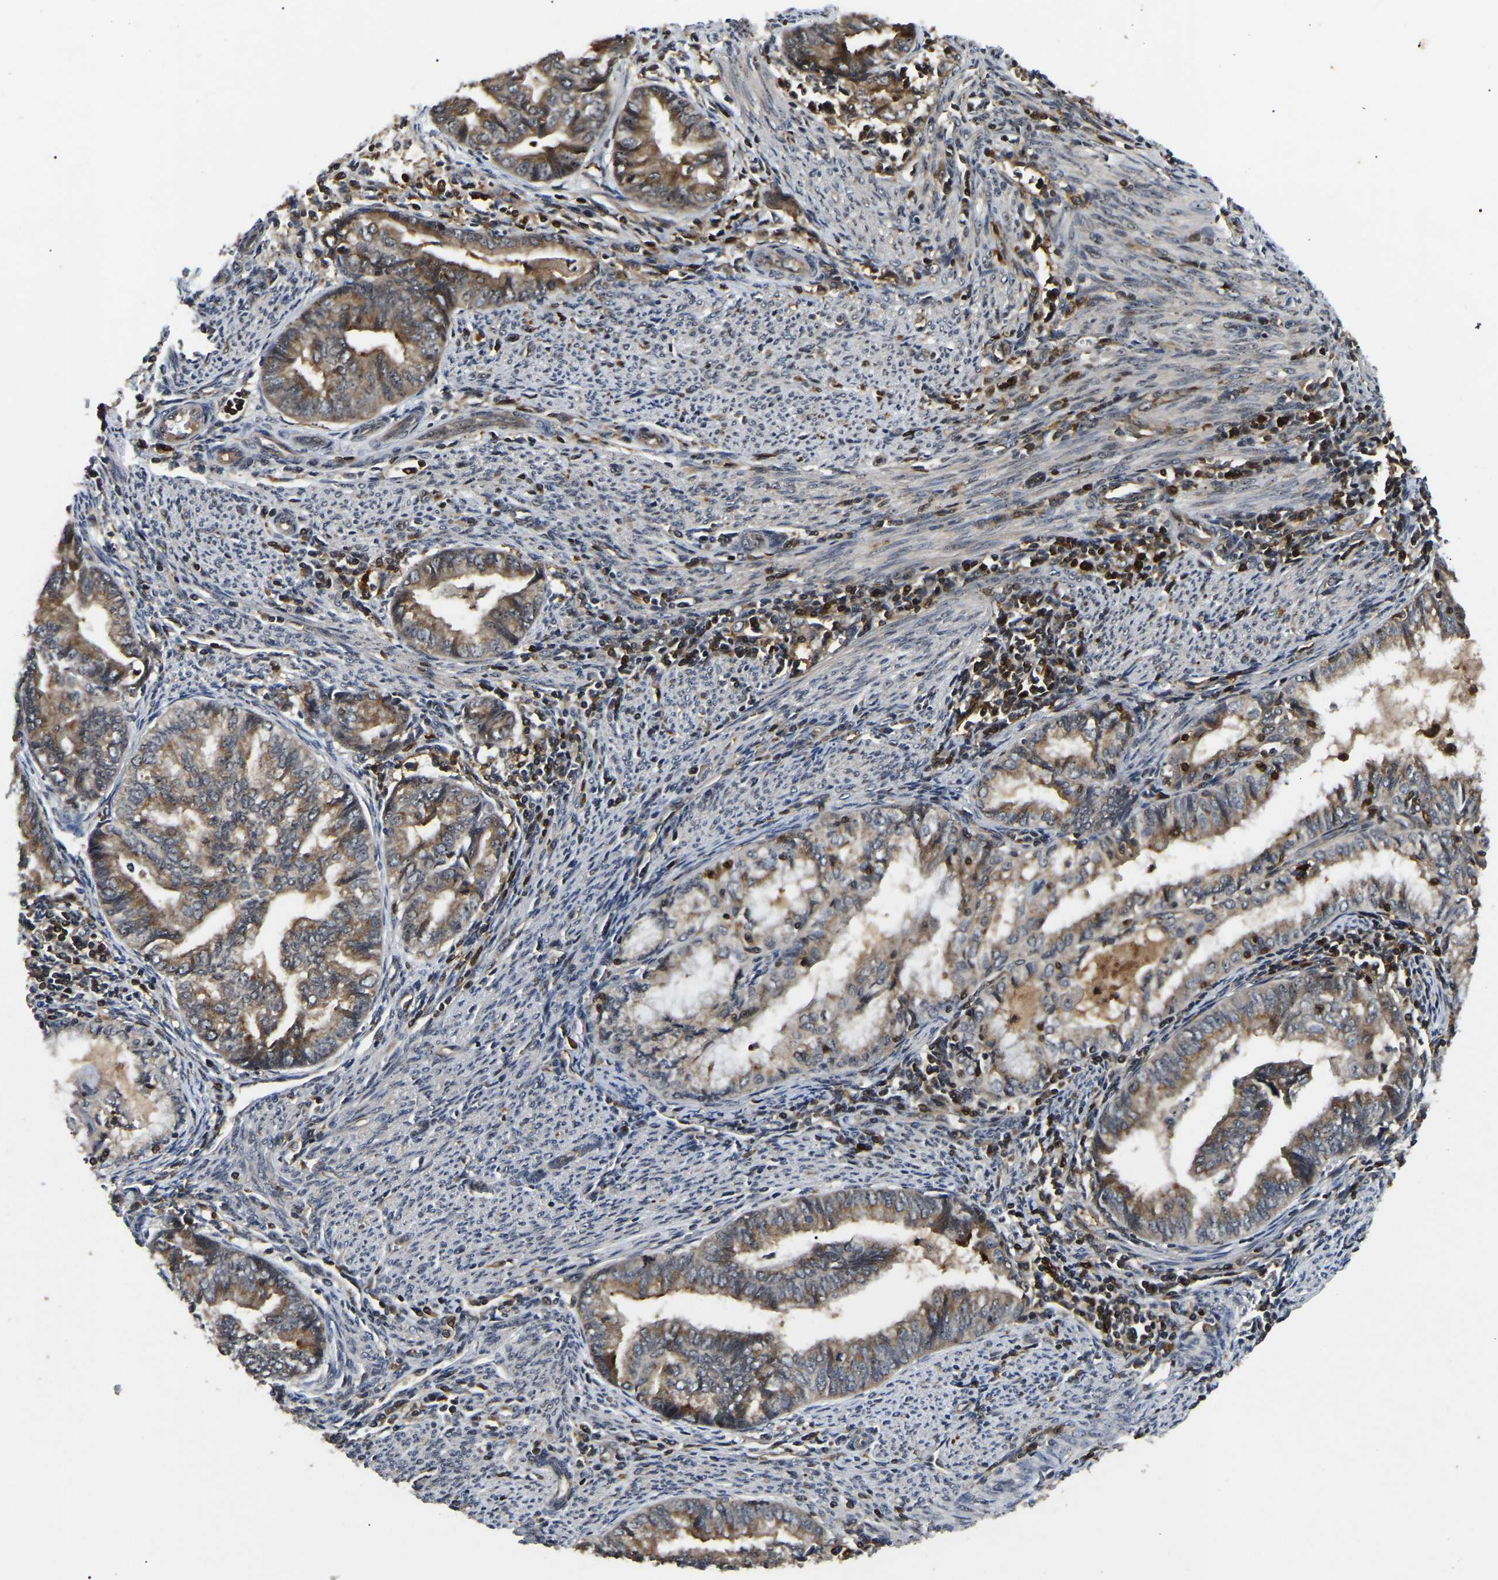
{"staining": {"intensity": "moderate", "quantity": ">75%", "location": "cytoplasmic/membranous"}, "tissue": "endometrial cancer", "cell_type": "Tumor cells", "image_type": "cancer", "snomed": [{"axis": "morphology", "description": "Adenocarcinoma, NOS"}, {"axis": "topography", "description": "Endometrium"}], "caption": "IHC photomicrograph of neoplastic tissue: adenocarcinoma (endometrial) stained using immunohistochemistry (IHC) shows medium levels of moderate protein expression localized specifically in the cytoplasmic/membranous of tumor cells, appearing as a cytoplasmic/membranous brown color.", "gene": "RBM28", "patient": {"sex": "female", "age": 79}}